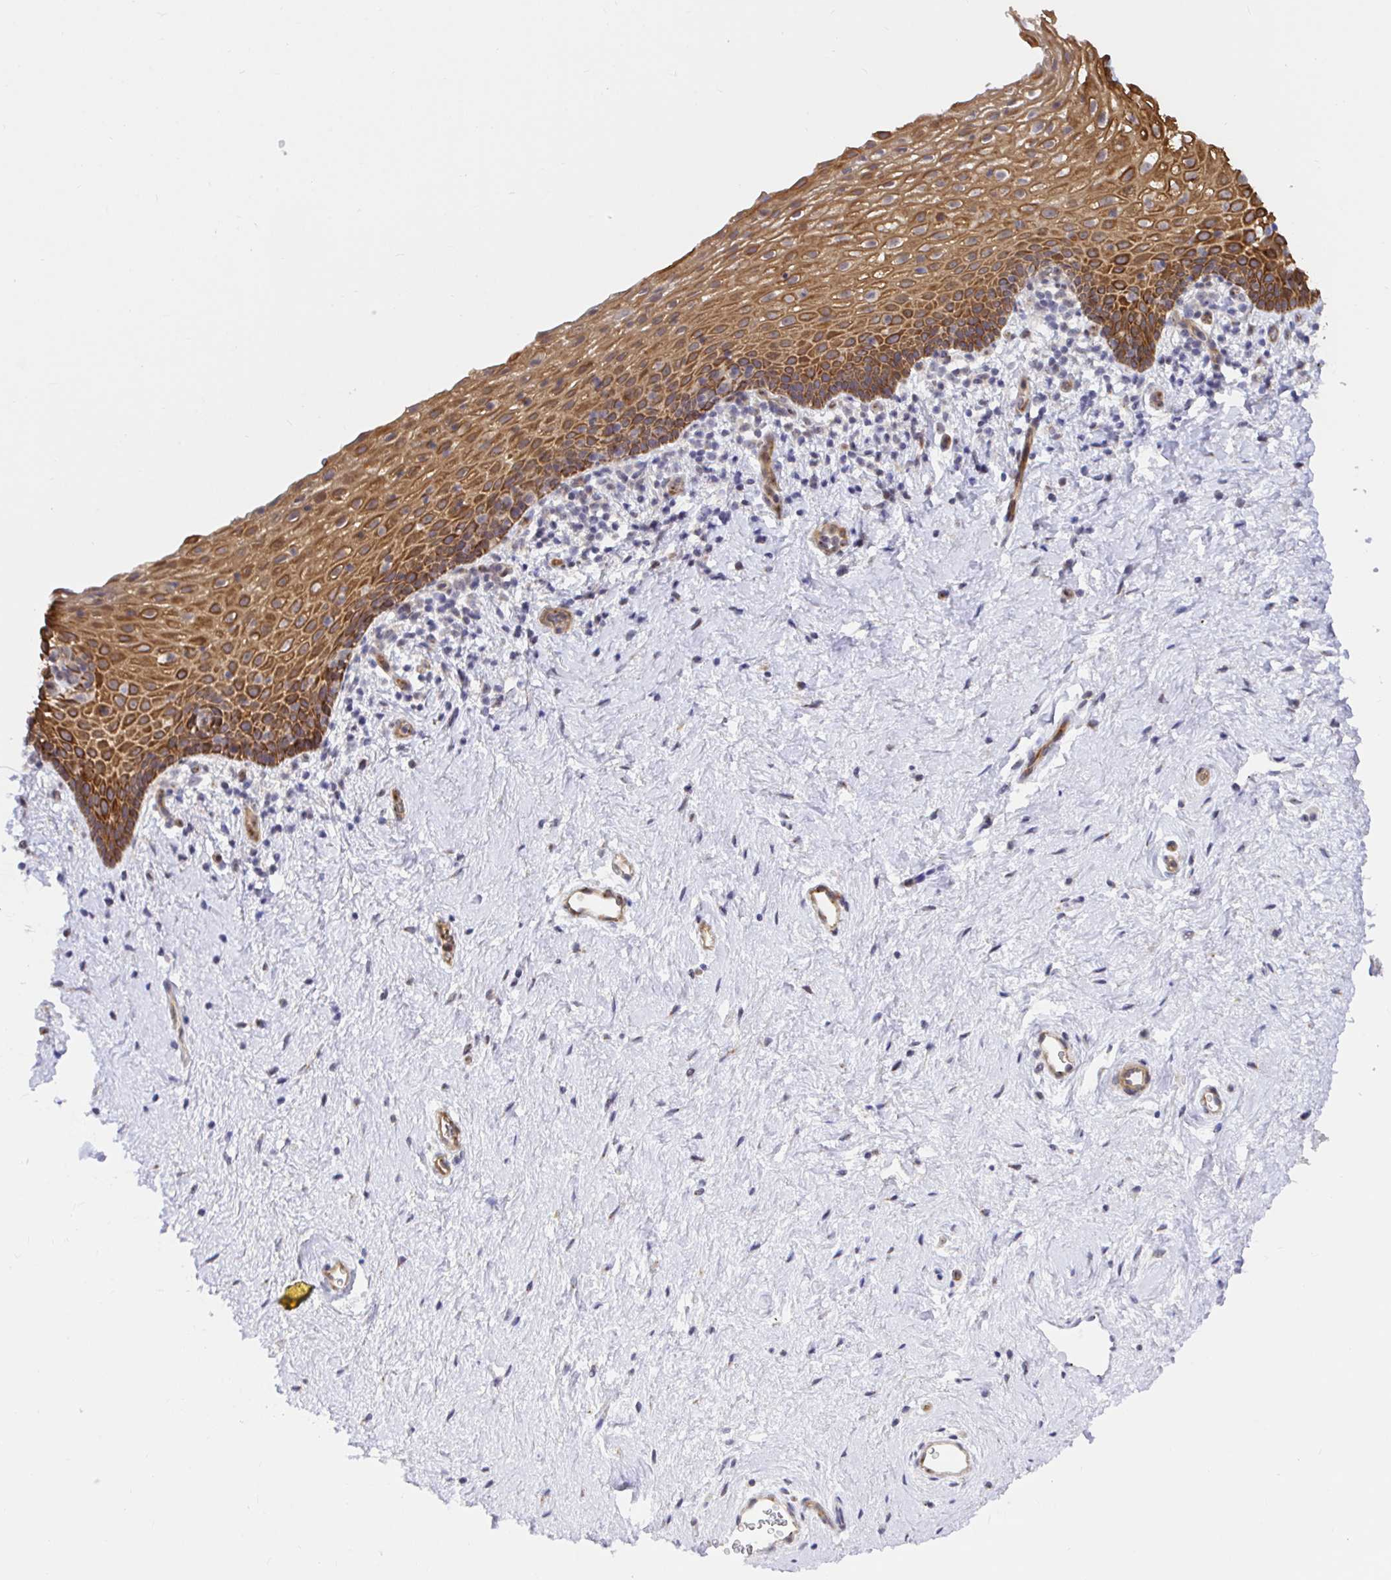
{"staining": {"intensity": "moderate", "quantity": ">75%", "location": "cytoplasmic/membranous"}, "tissue": "vagina", "cell_type": "Squamous epithelial cells", "image_type": "normal", "snomed": [{"axis": "morphology", "description": "Normal tissue, NOS"}, {"axis": "topography", "description": "Vagina"}], "caption": "This image shows unremarkable vagina stained with IHC to label a protein in brown. The cytoplasmic/membranous of squamous epithelial cells show moderate positivity for the protein. Nuclei are counter-stained blue.", "gene": "TRIM55", "patient": {"sex": "female", "age": 61}}